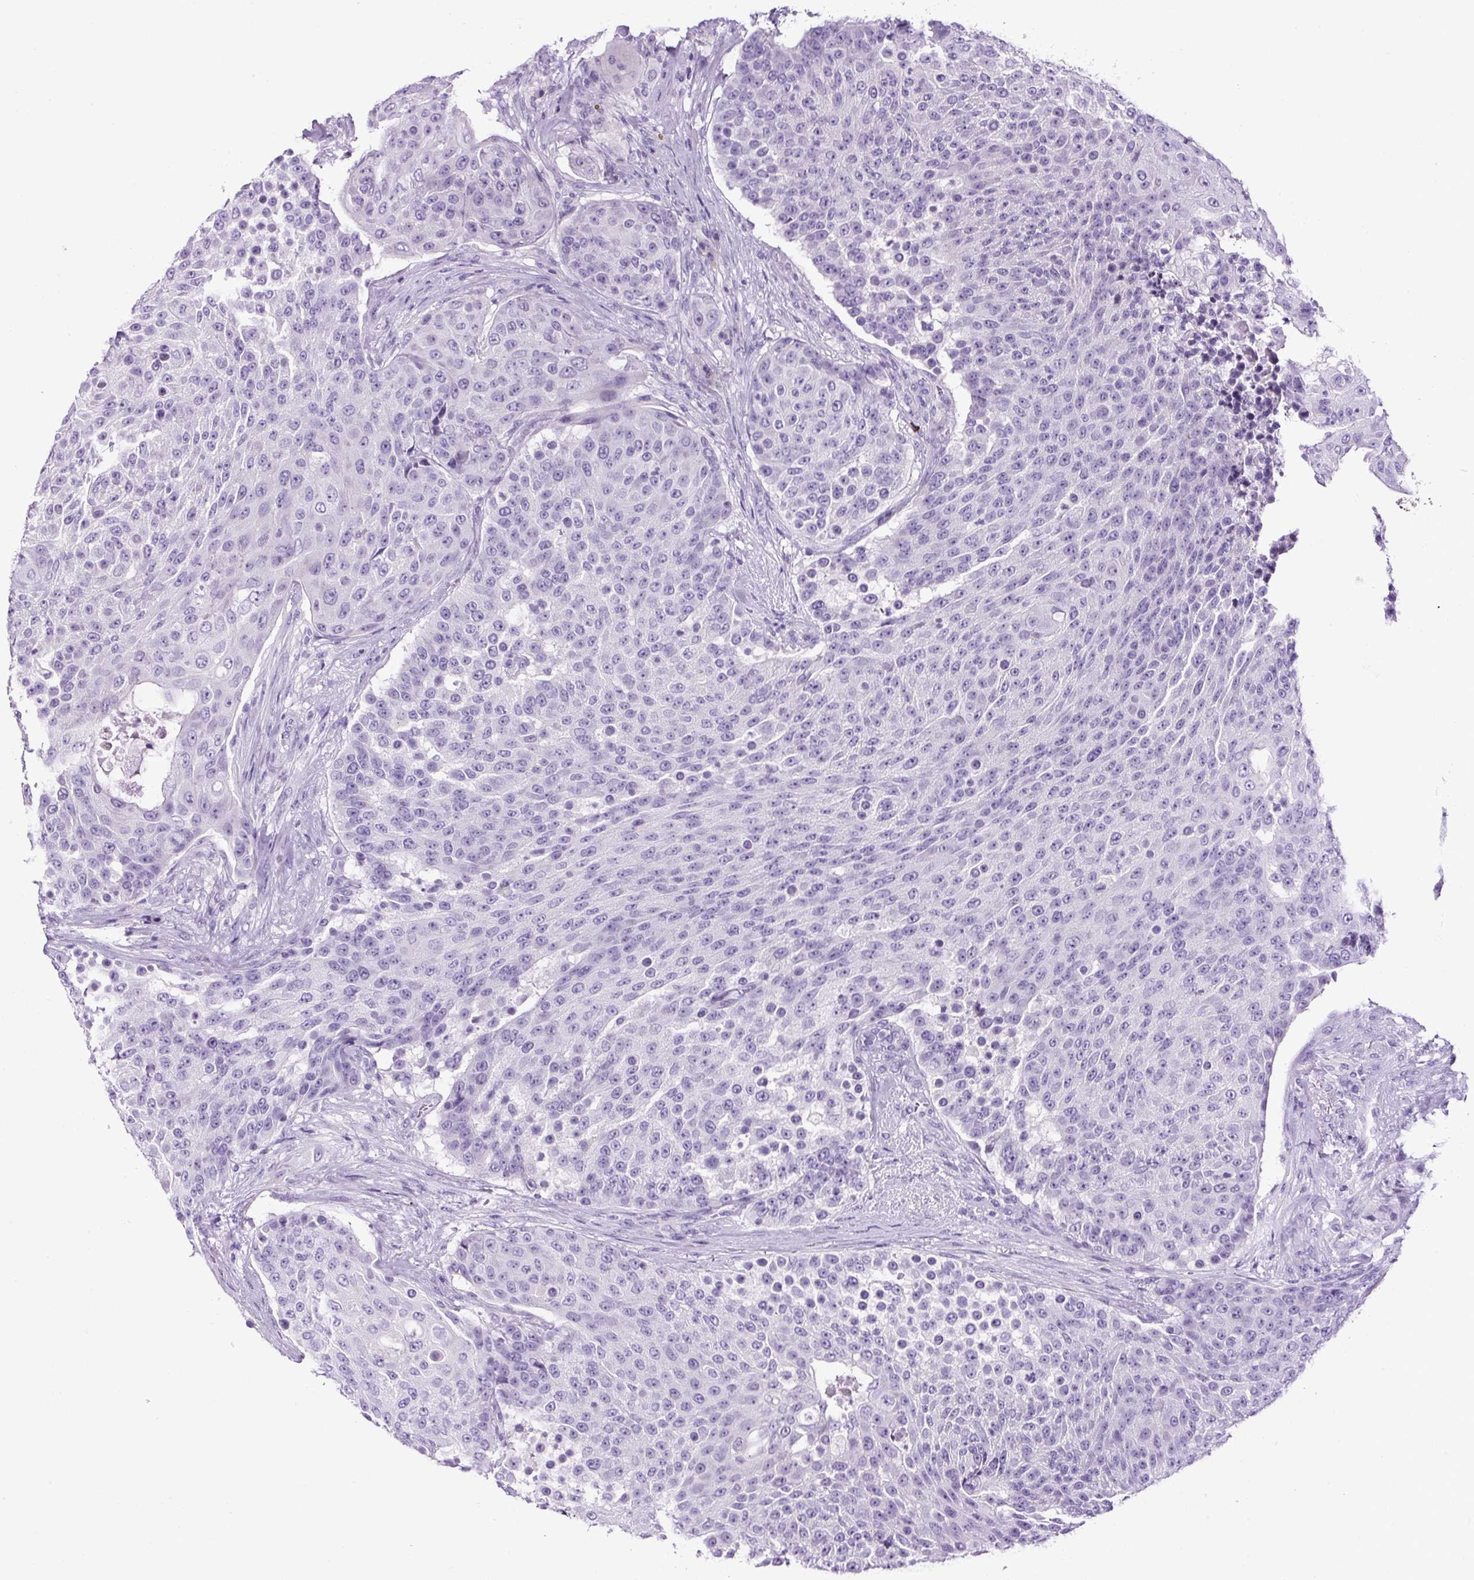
{"staining": {"intensity": "negative", "quantity": "none", "location": "none"}, "tissue": "urothelial cancer", "cell_type": "Tumor cells", "image_type": "cancer", "snomed": [{"axis": "morphology", "description": "Urothelial carcinoma, High grade"}, {"axis": "topography", "description": "Urinary bladder"}], "caption": "Urothelial carcinoma (high-grade) was stained to show a protein in brown. There is no significant expression in tumor cells.", "gene": "SP8", "patient": {"sex": "female", "age": 63}}